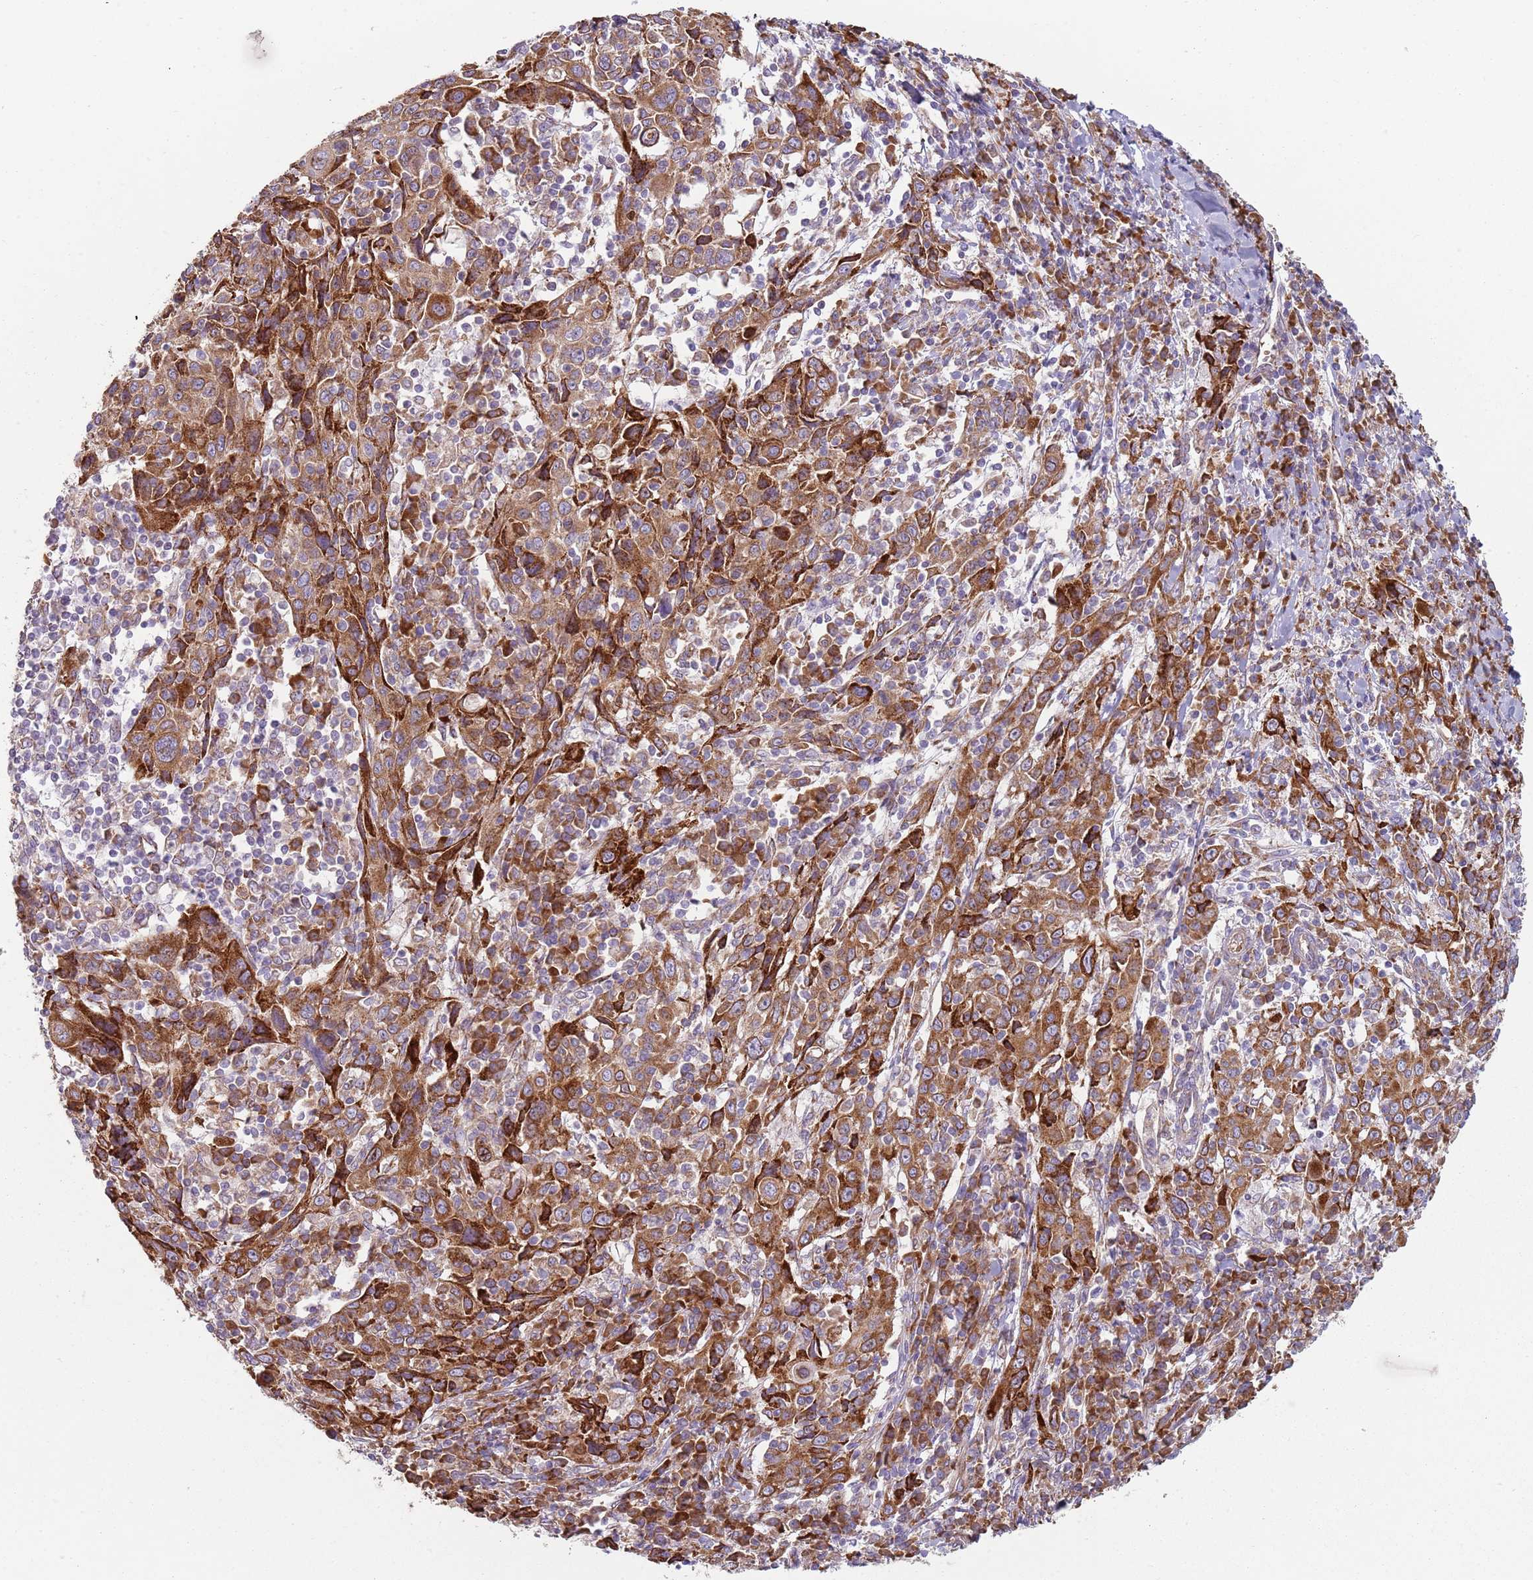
{"staining": {"intensity": "moderate", "quantity": ">75%", "location": "cytoplasmic/membranous"}, "tissue": "cervical cancer", "cell_type": "Tumor cells", "image_type": "cancer", "snomed": [{"axis": "morphology", "description": "Squamous cell carcinoma, NOS"}, {"axis": "topography", "description": "Cervix"}], "caption": "The micrograph displays a brown stain indicating the presence of a protein in the cytoplasmic/membranous of tumor cells in cervical cancer (squamous cell carcinoma).", "gene": "SPATA2", "patient": {"sex": "female", "age": 46}}